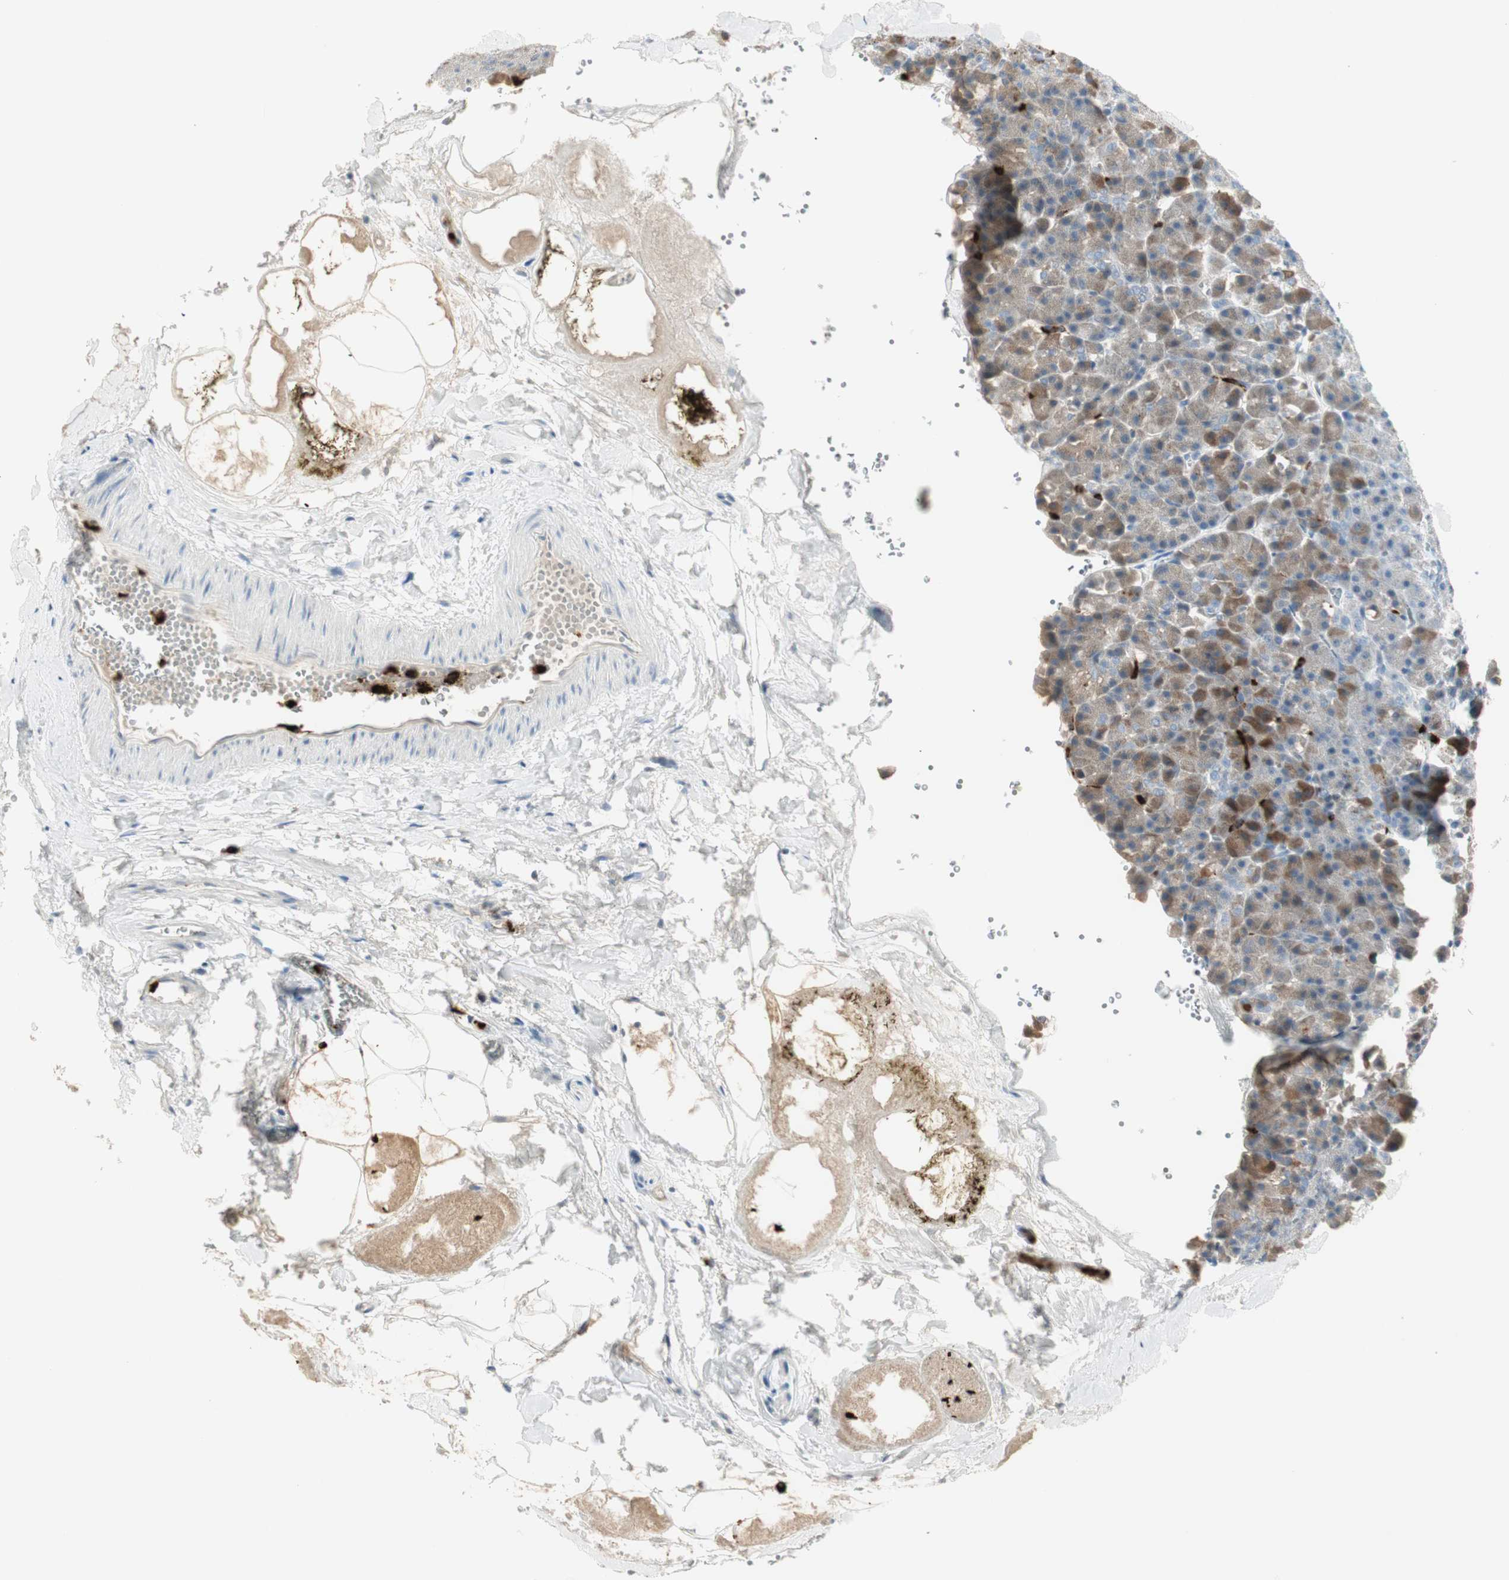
{"staining": {"intensity": "weak", "quantity": ">75%", "location": "cytoplasmic/membranous"}, "tissue": "pancreas", "cell_type": "Exocrine glandular cells", "image_type": "normal", "snomed": [{"axis": "morphology", "description": "Normal tissue, NOS"}, {"axis": "topography", "description": "Pancreas"}], "caption": "Approximately >75% of exocrine glandular cells in normal human pancreas reveal weak cytoplasmic/membranous protein positivity as visualized by brown immunohistochemical staining.", "gene": "PRTN3", "patient": {"sex": "female", "age": 35}}